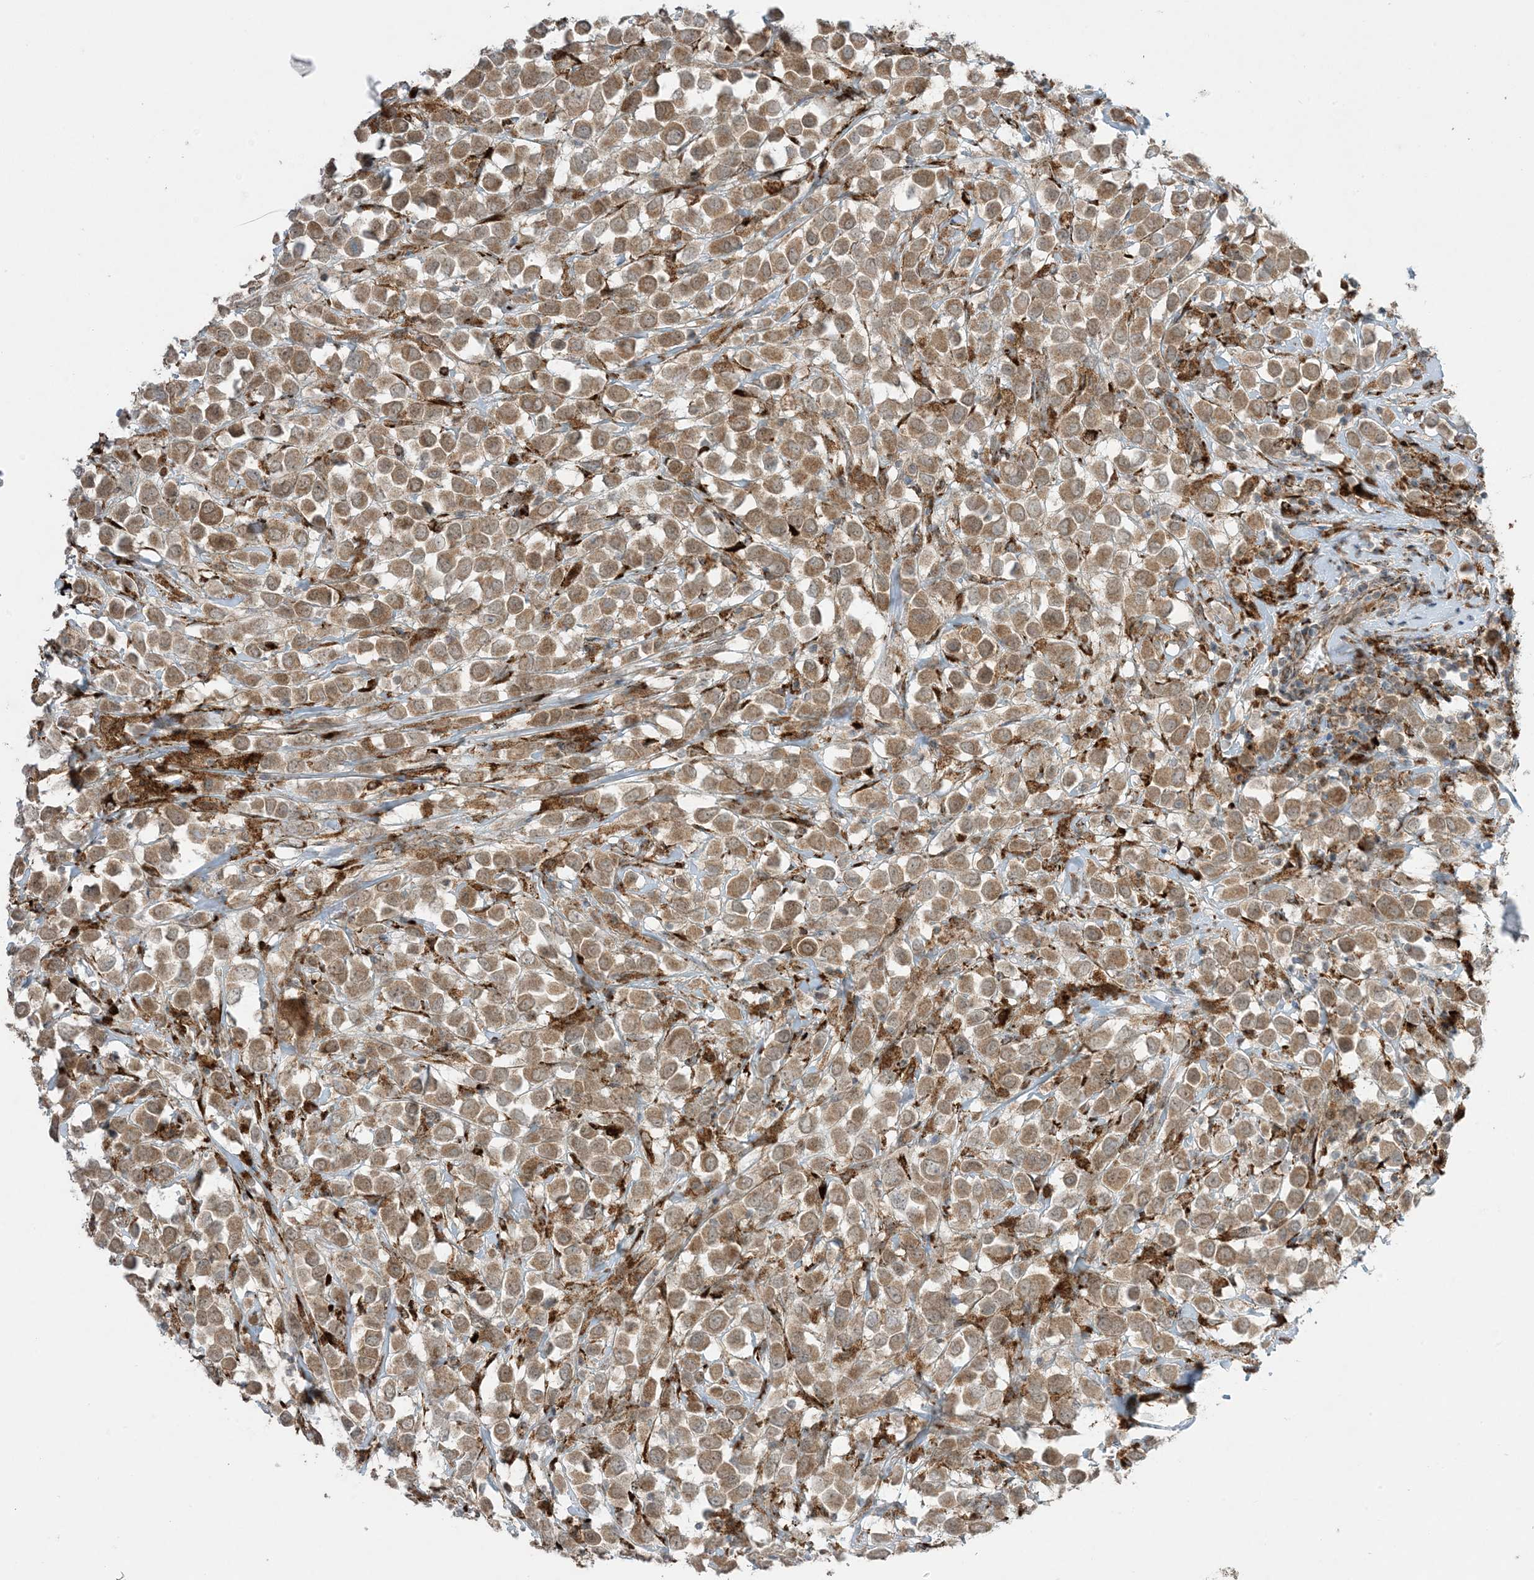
{"staining": {"intensity": "moderate", "quantity": ">75%", "location": "cytoplasmic/membranous"}, "tissue": "breast cancer", "cell_type": "Tumor cells", "image_type": "cancer", "snomed": [{"axis": "morphology", "description": "Duct carcinoma"}, {"axis": "topography", "description": "Breast"}], "caption": "Breast cancer (intraductal carcinoma) stained with DAB (3,3'-diaminobenzidine) immunohistochemistry reveals medium levels of moderate cytoplasmic/membranous staining in approximately >75% of tumor cells.", "gene": "ODC1", "patient": {"sex": "female", "age": 61}}